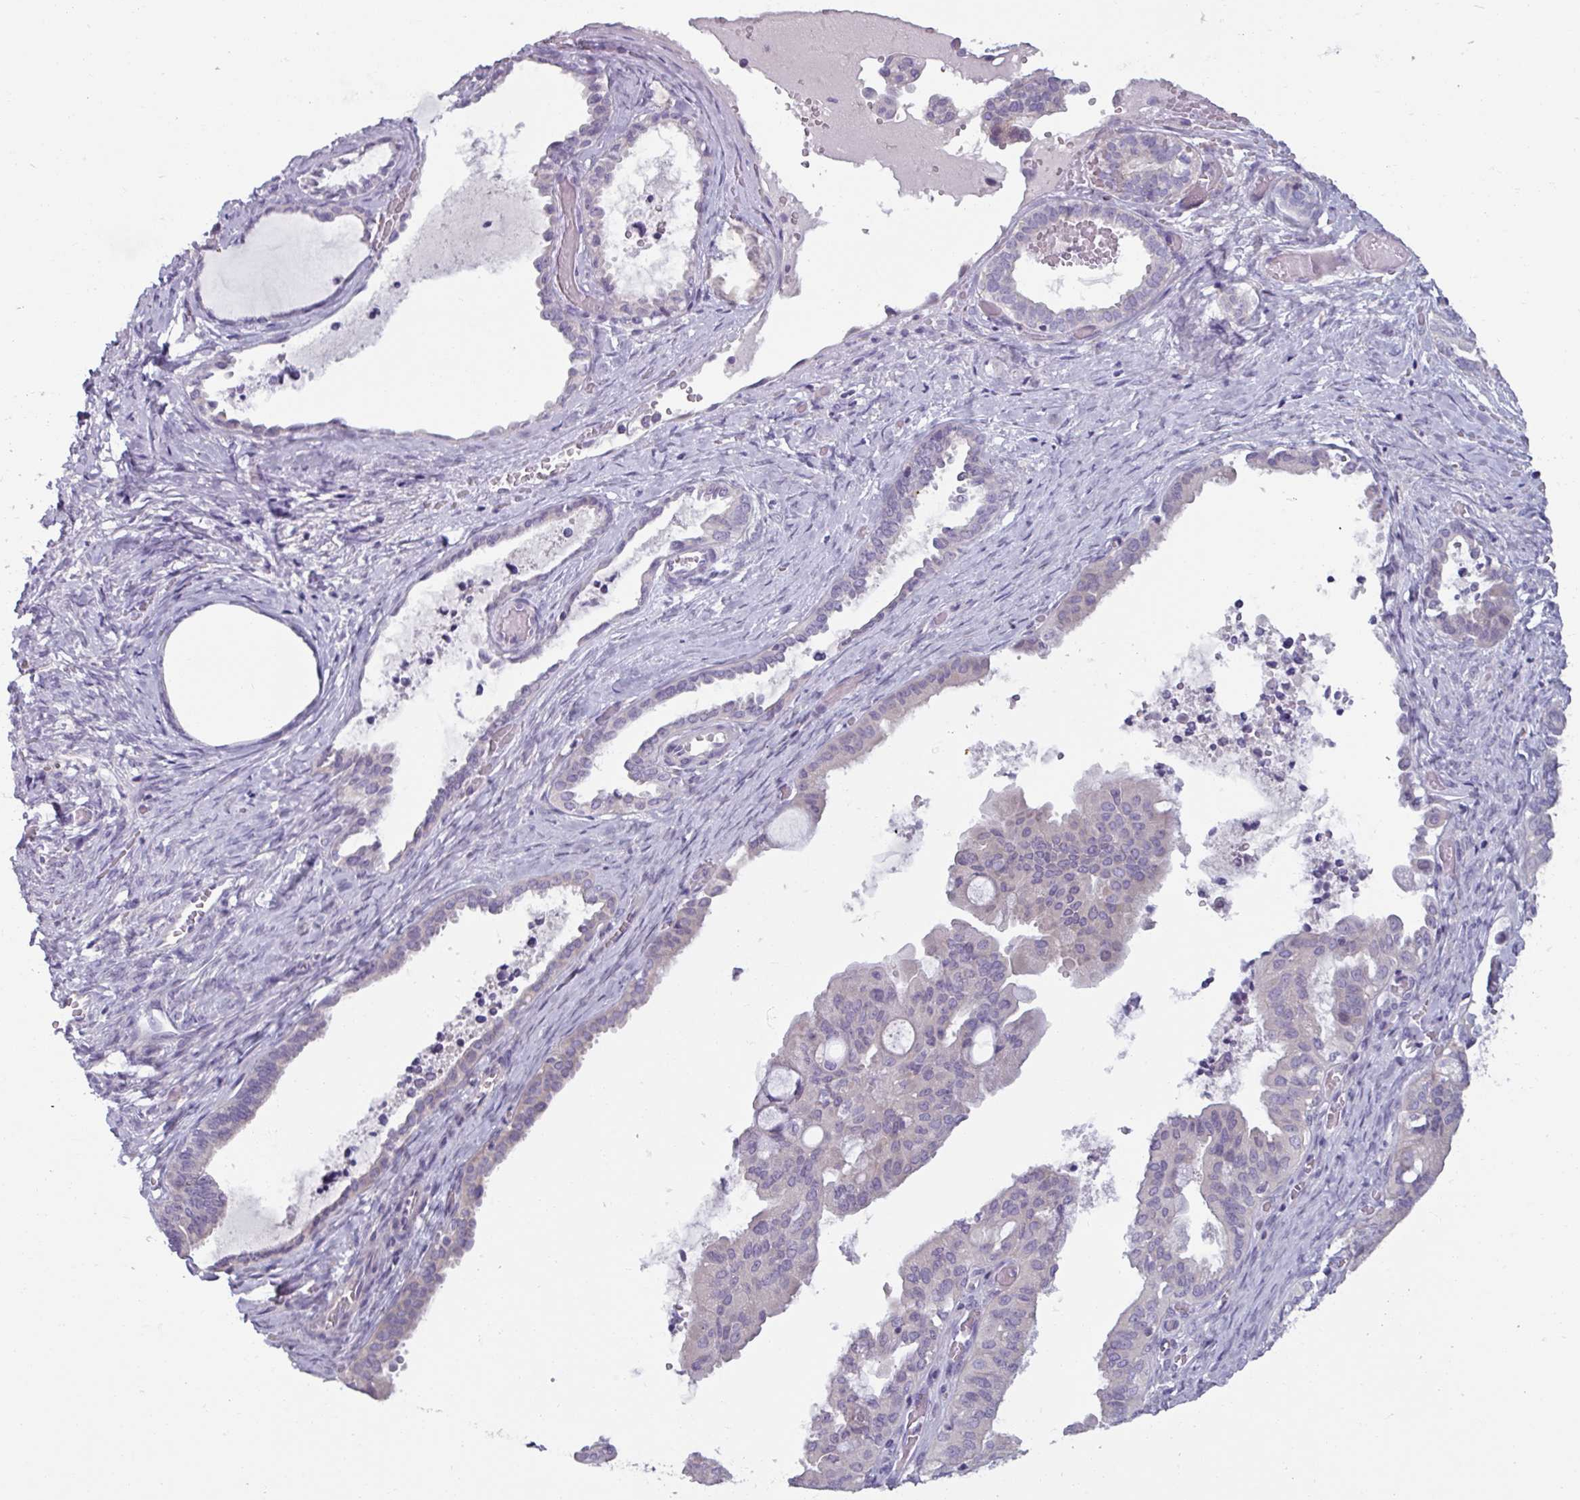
{"staining": {"intensity": "negative", "quantity": "none", "location": "none"}, "tissue": "ovarian cancer", "cell_type": "Tumor cells", "image_type": "cancer", "snomed": [{"axis": "morphology", "description": "Carcinoma, NOS"}, {"axis": "morphology", "description": "Carcinoma, endometroid"}, {"axis": "topography", "description": "Ovary"}], "caption": "A high-resolution image shows IHC staining of ovarian cancer (carcinoma), which displays no significant staining in tumor cells.", "gene": "SMIM11", "patient": {"sex": "female", "age": 50}}